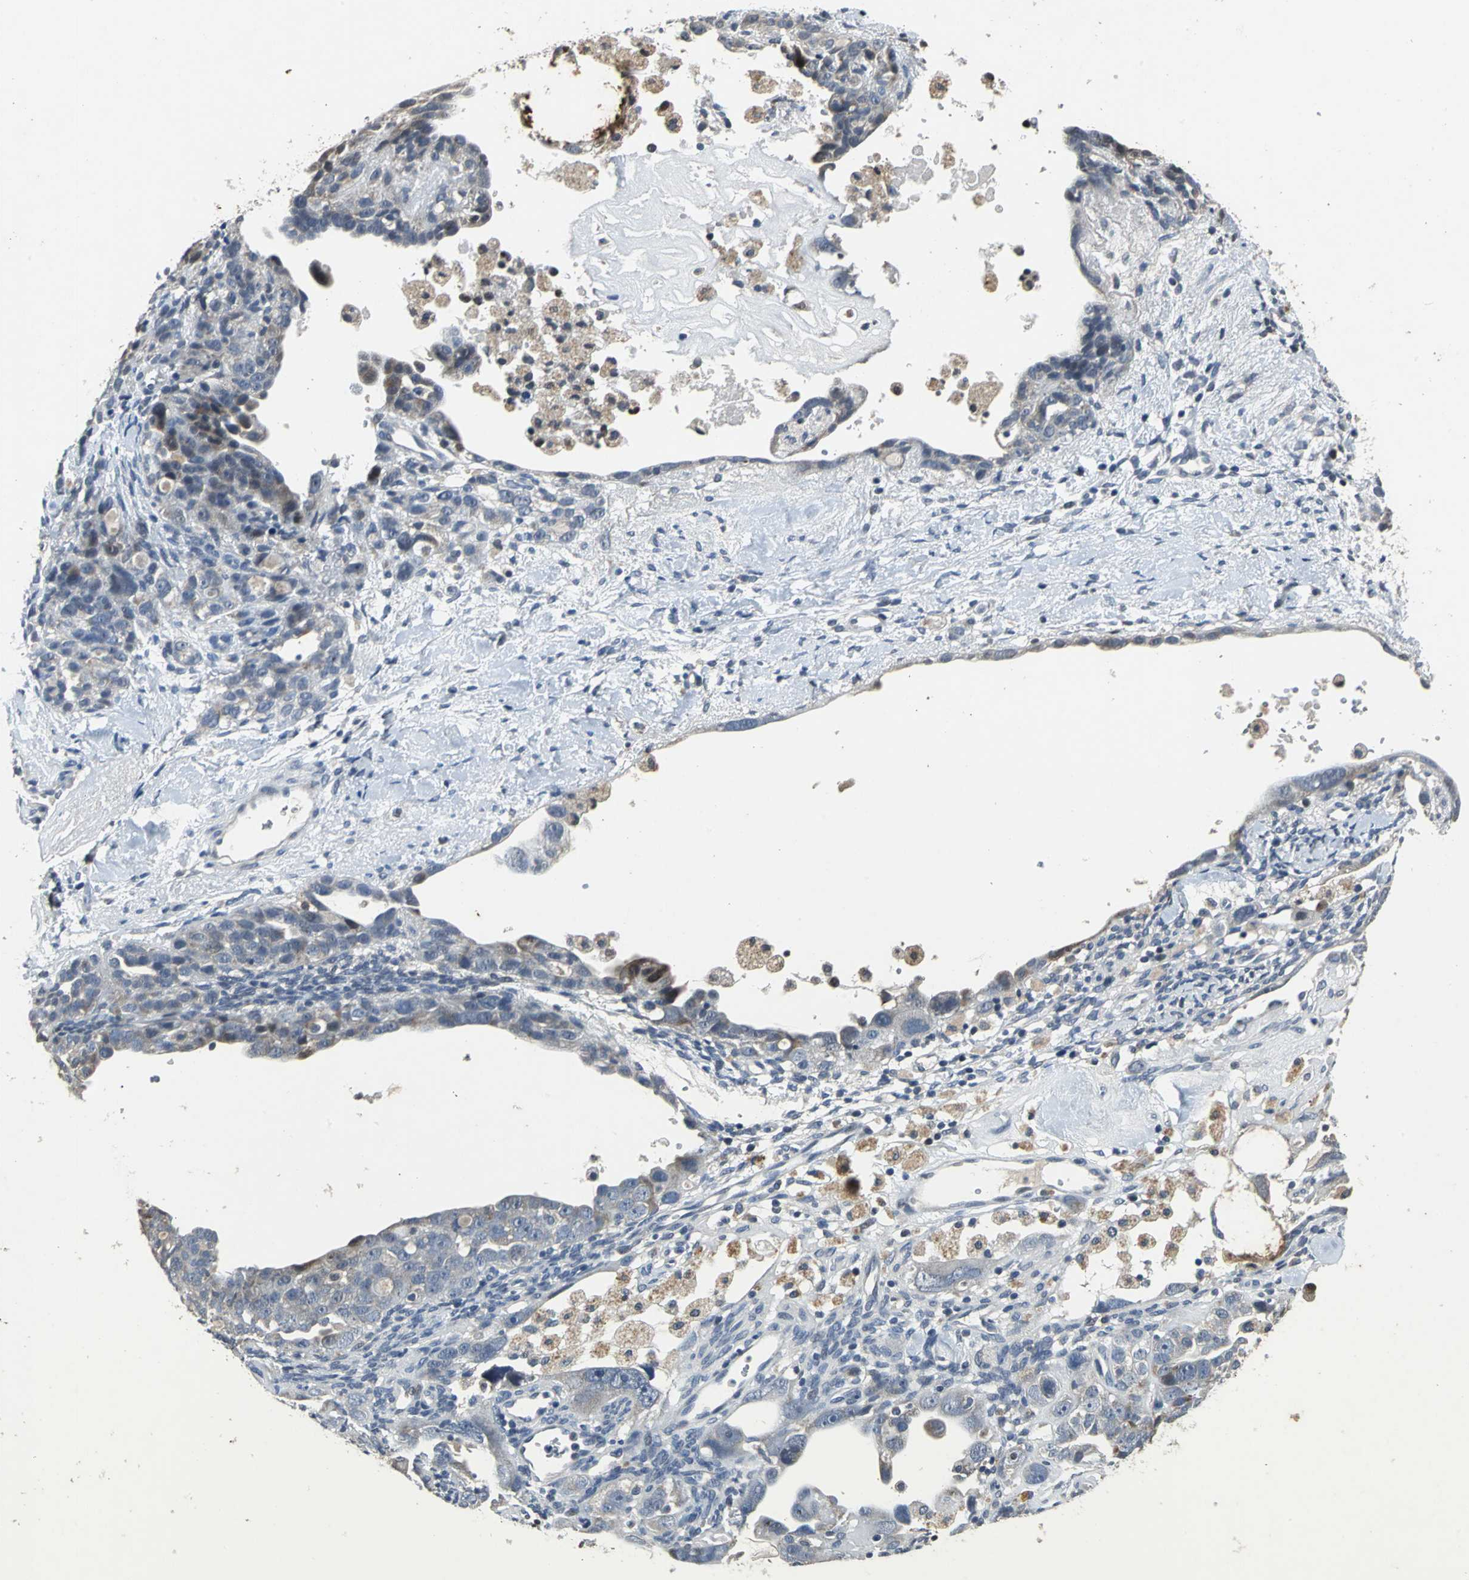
{"staining": {"intensity": "weak", "quantity": "<25%", "location": "cytoplasmic/membranous"}, "tissue": "ovarian cancer", "cell_type": "Tumor cells", "image_type": "cancer", "snomed": [{"axis": "morphology", "description": "Cystadenocarcinoma, serous, NOS"}, {"axis": "topography", "description": "Ovary"}], "caption": "Human serous cystadenocarcinoma (ovarian) stained for a protein using immunohistochemistry (IHC) reveals no staining in tumor cells.", "gene": "JADE3", "patient": {"sex": "female", "age": 66}}